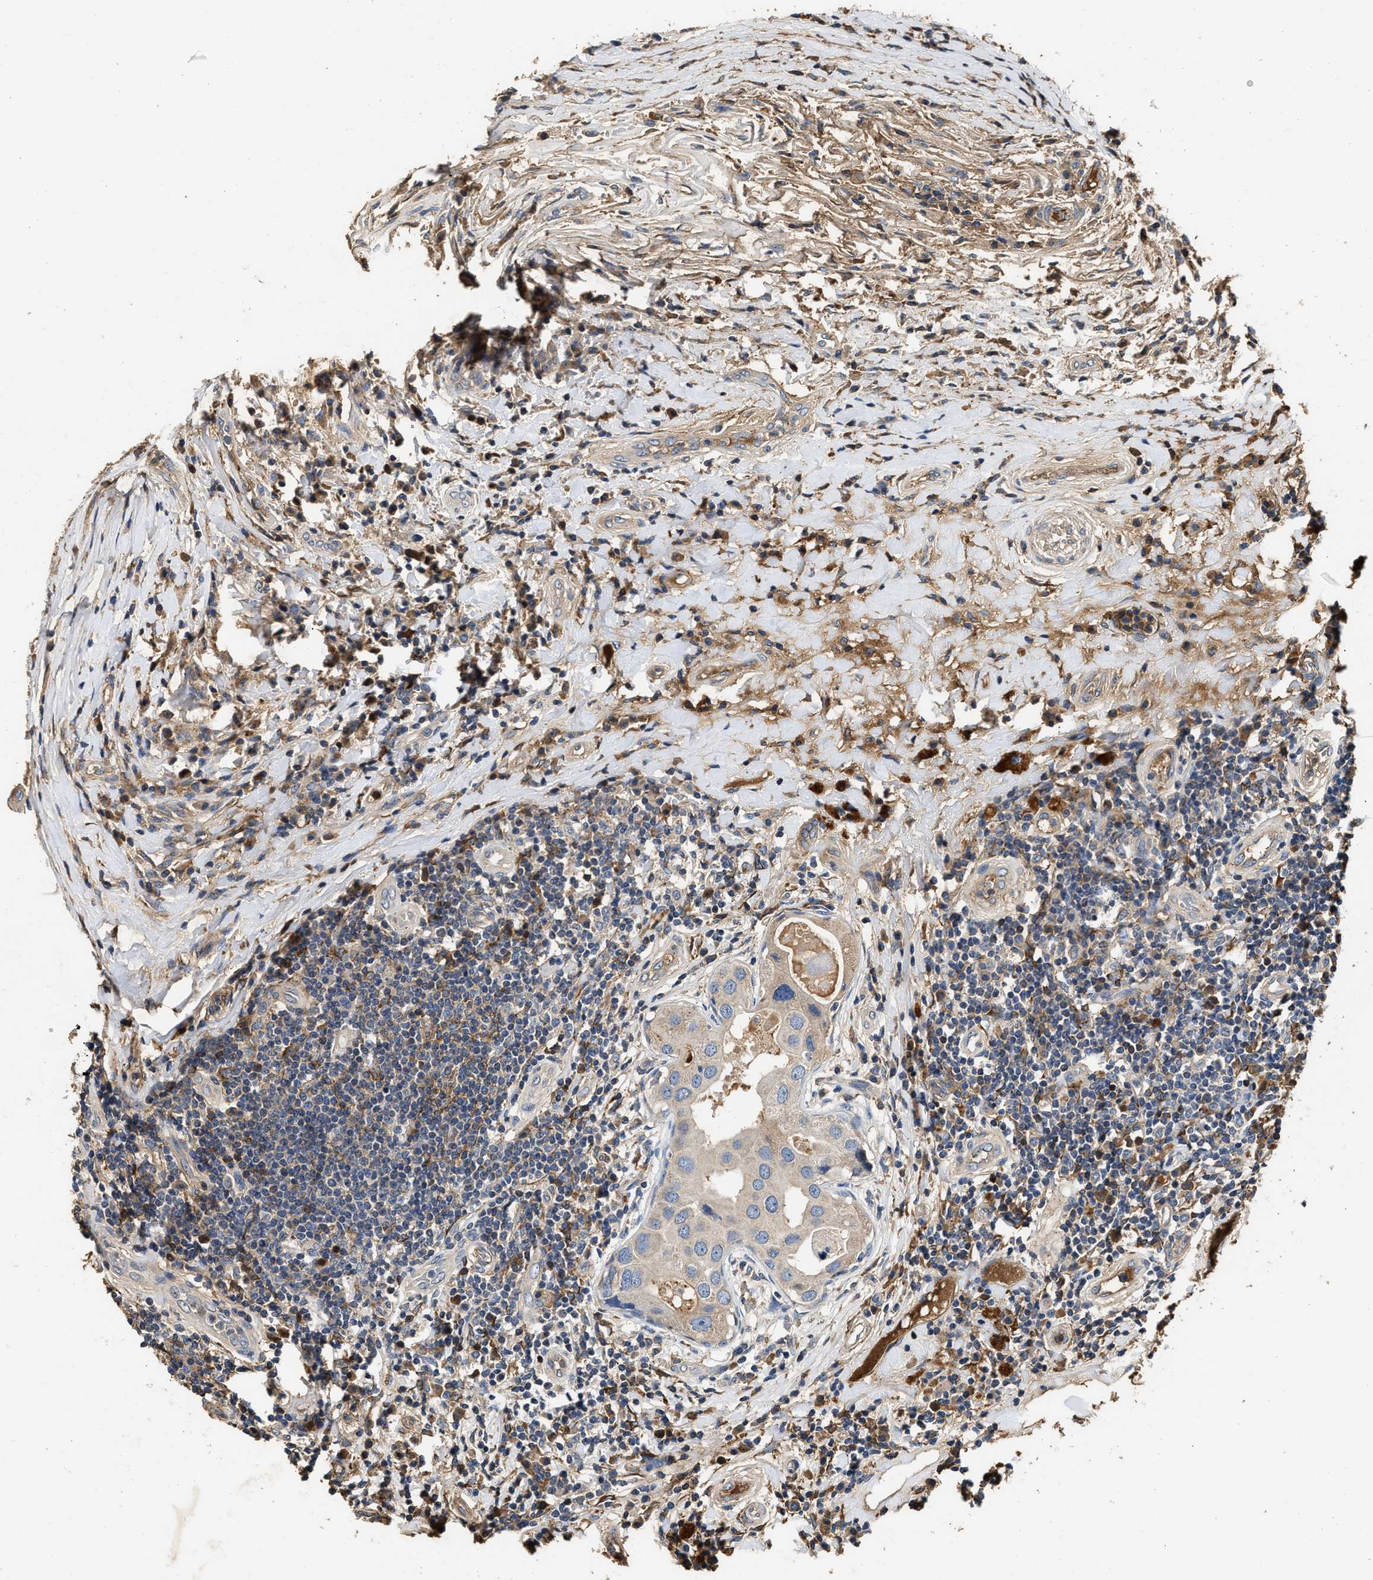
{"staining": {"intensity": "moderate", "quantity": ">75%", "location": "cytoplasmic/membranous"}, "tissue": "breast cancer", "cell_type": "Tumor cells", "image_type": "cancer", "snomed": [{"axis": "morphology", "description": "Duct carcinoma"}, {"axis": "topography", "description": "Breast"}], "caption": "Immunohistochemical staining of human breast cancer (invasive ductal carcinoma) exhibits medium levels of moderate cytoplasmic/membranous expression in about >75% of tumor cells.", "gene": "C3", "patient": {"sex": "female", "age": 27}}